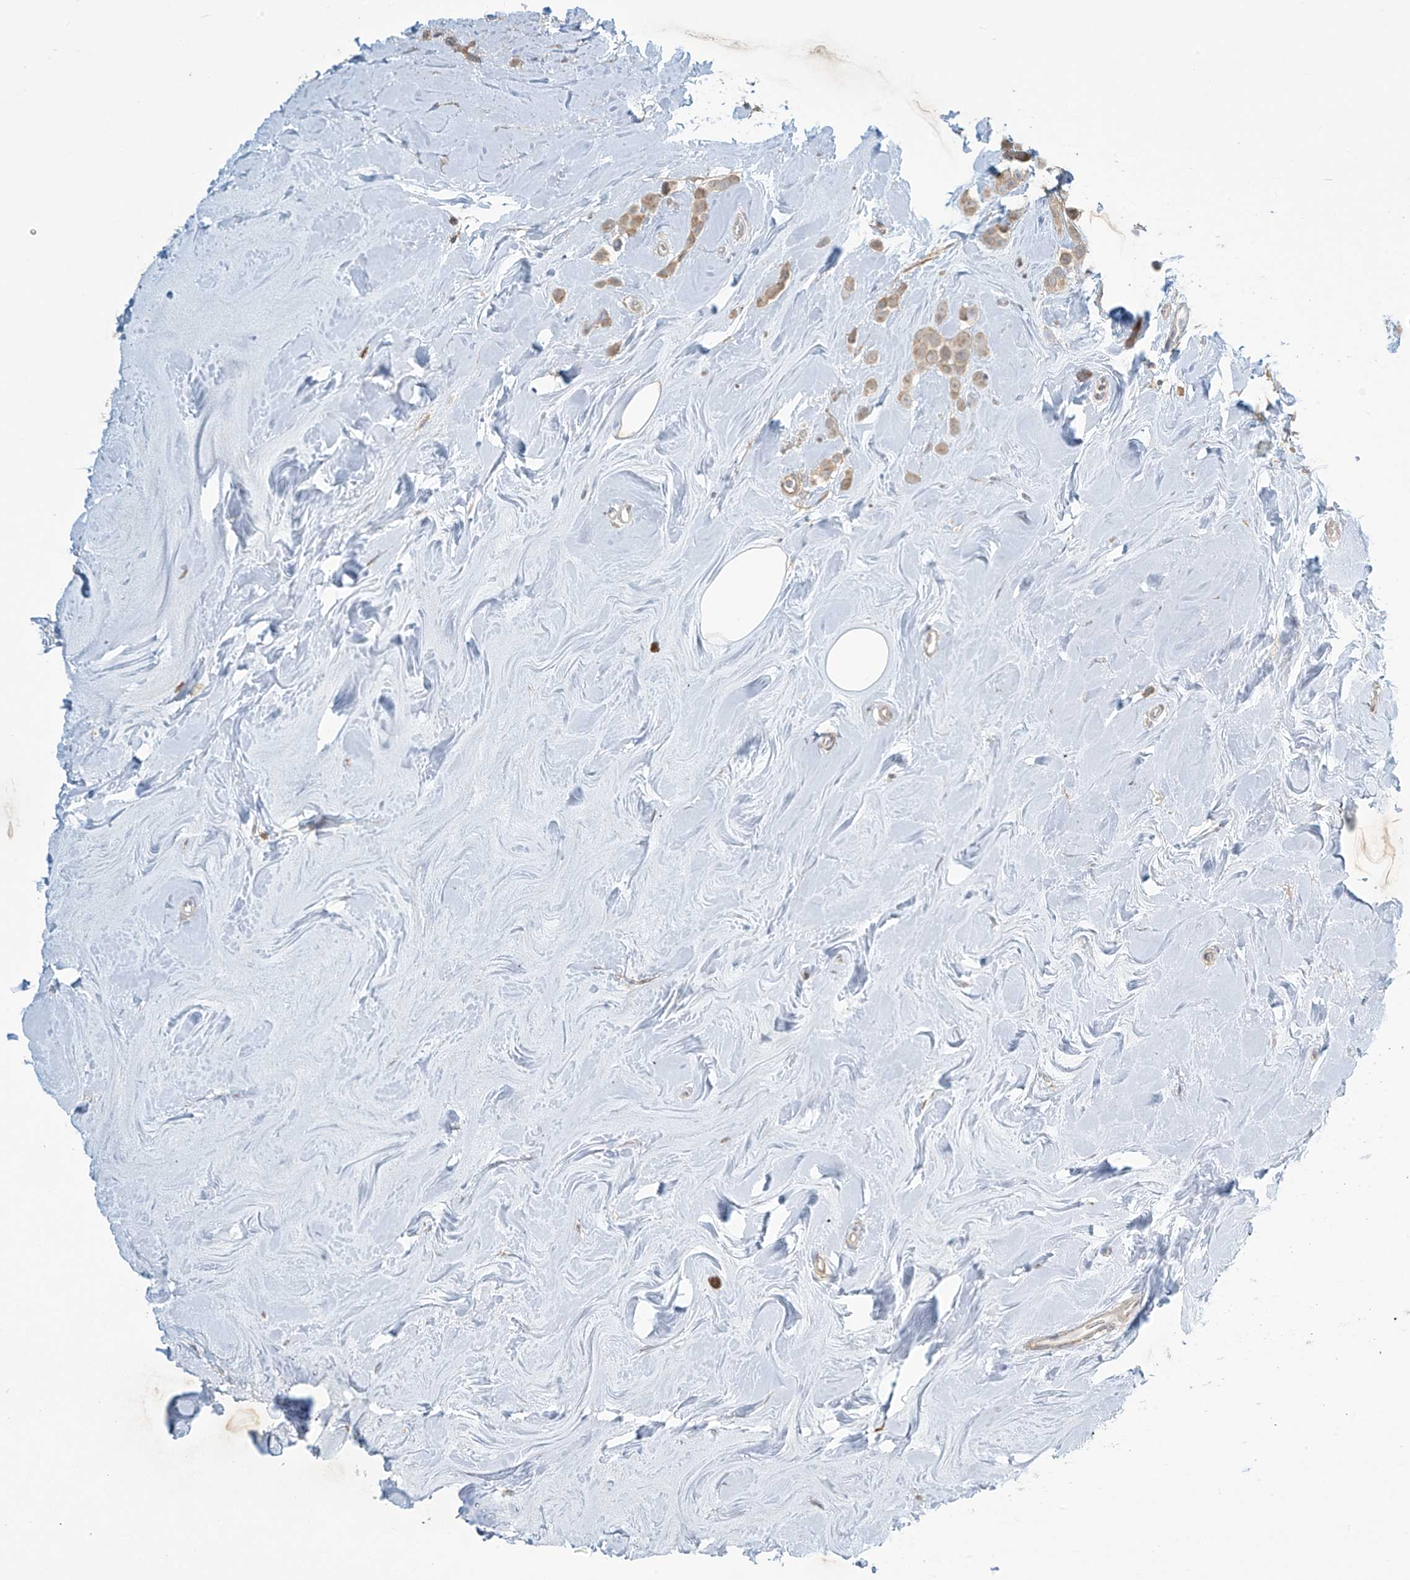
{"staining": {"intensity": "weak", "quantity": "25%-75%", "location": "cytoplasmic/membranous"}, "tissue": "breast cancer", "cell_type": "Tumor cells", "image_type": "cancer", "snomed": [{"axis": "morphology", "description": "Lobular carcinoma"}, {"axis": "topography", "description": "Breast"}], "caption": "Breast lobular carcinoma tissue reveals weak cytoplasmic/membranous positivity in about 25%-75% of tumor cells Nuclei are stained in blue.", "gene": "TAGAP", "patient": {"sex": "female", "age": 47}}